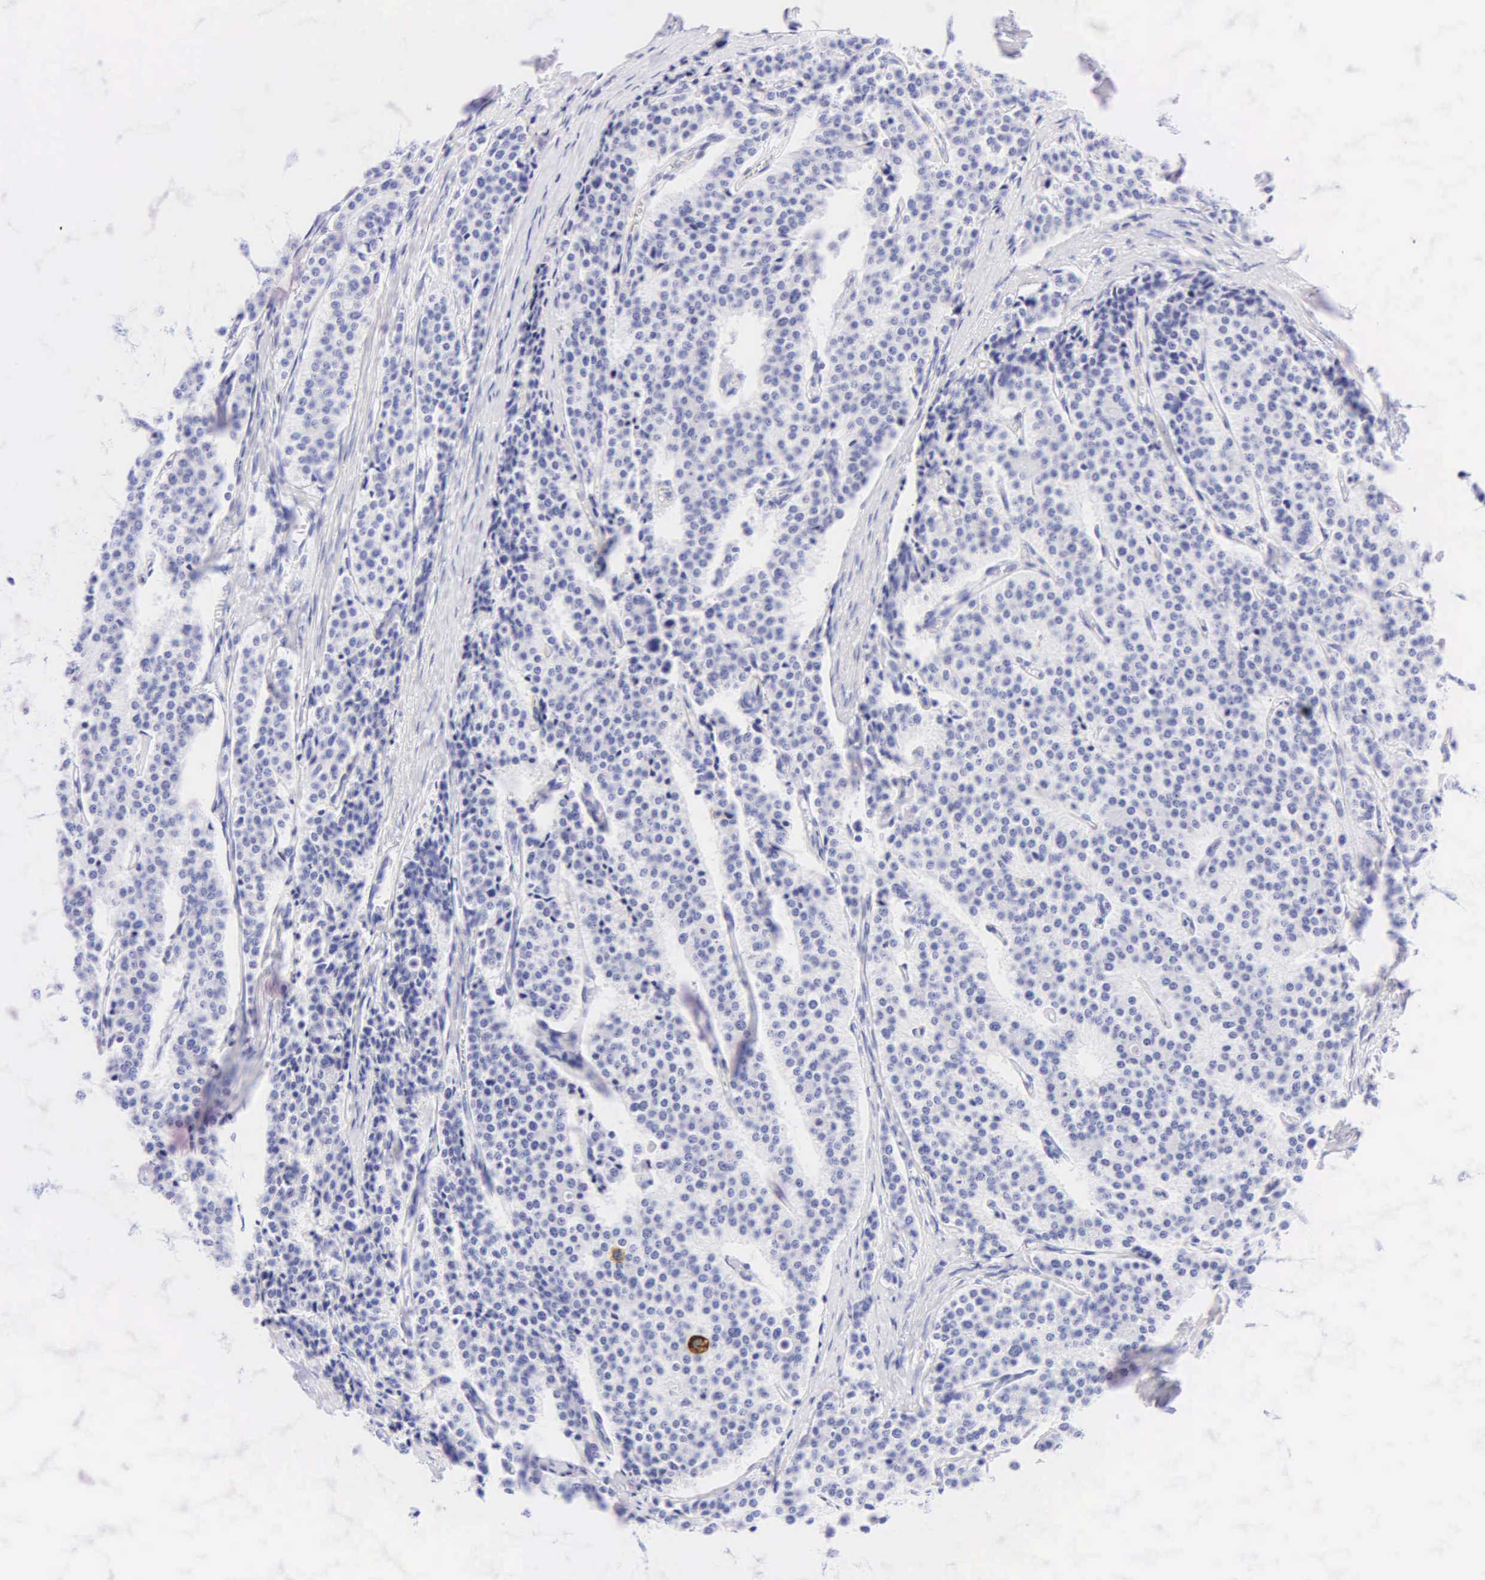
{"staining": {"intensity": "negative", "quantity": "none", "location": "none"}, "tissue": "carcinoid", "cell_type": "Tumor cells", "image_type": "cancer", "snomed": [{"axis": "morphology", "description": "Carcinoid, malignant, NOS"}, {"axis": "topography", "description": "Small intestine"}], "caption": "Immunohistochemistry image of human carcinoid (malignant) stained for a protein (brown), which displays no positivity in tumor cells.", "gene": "KRT20", "patient": {"sex": "male", "age": 63}}